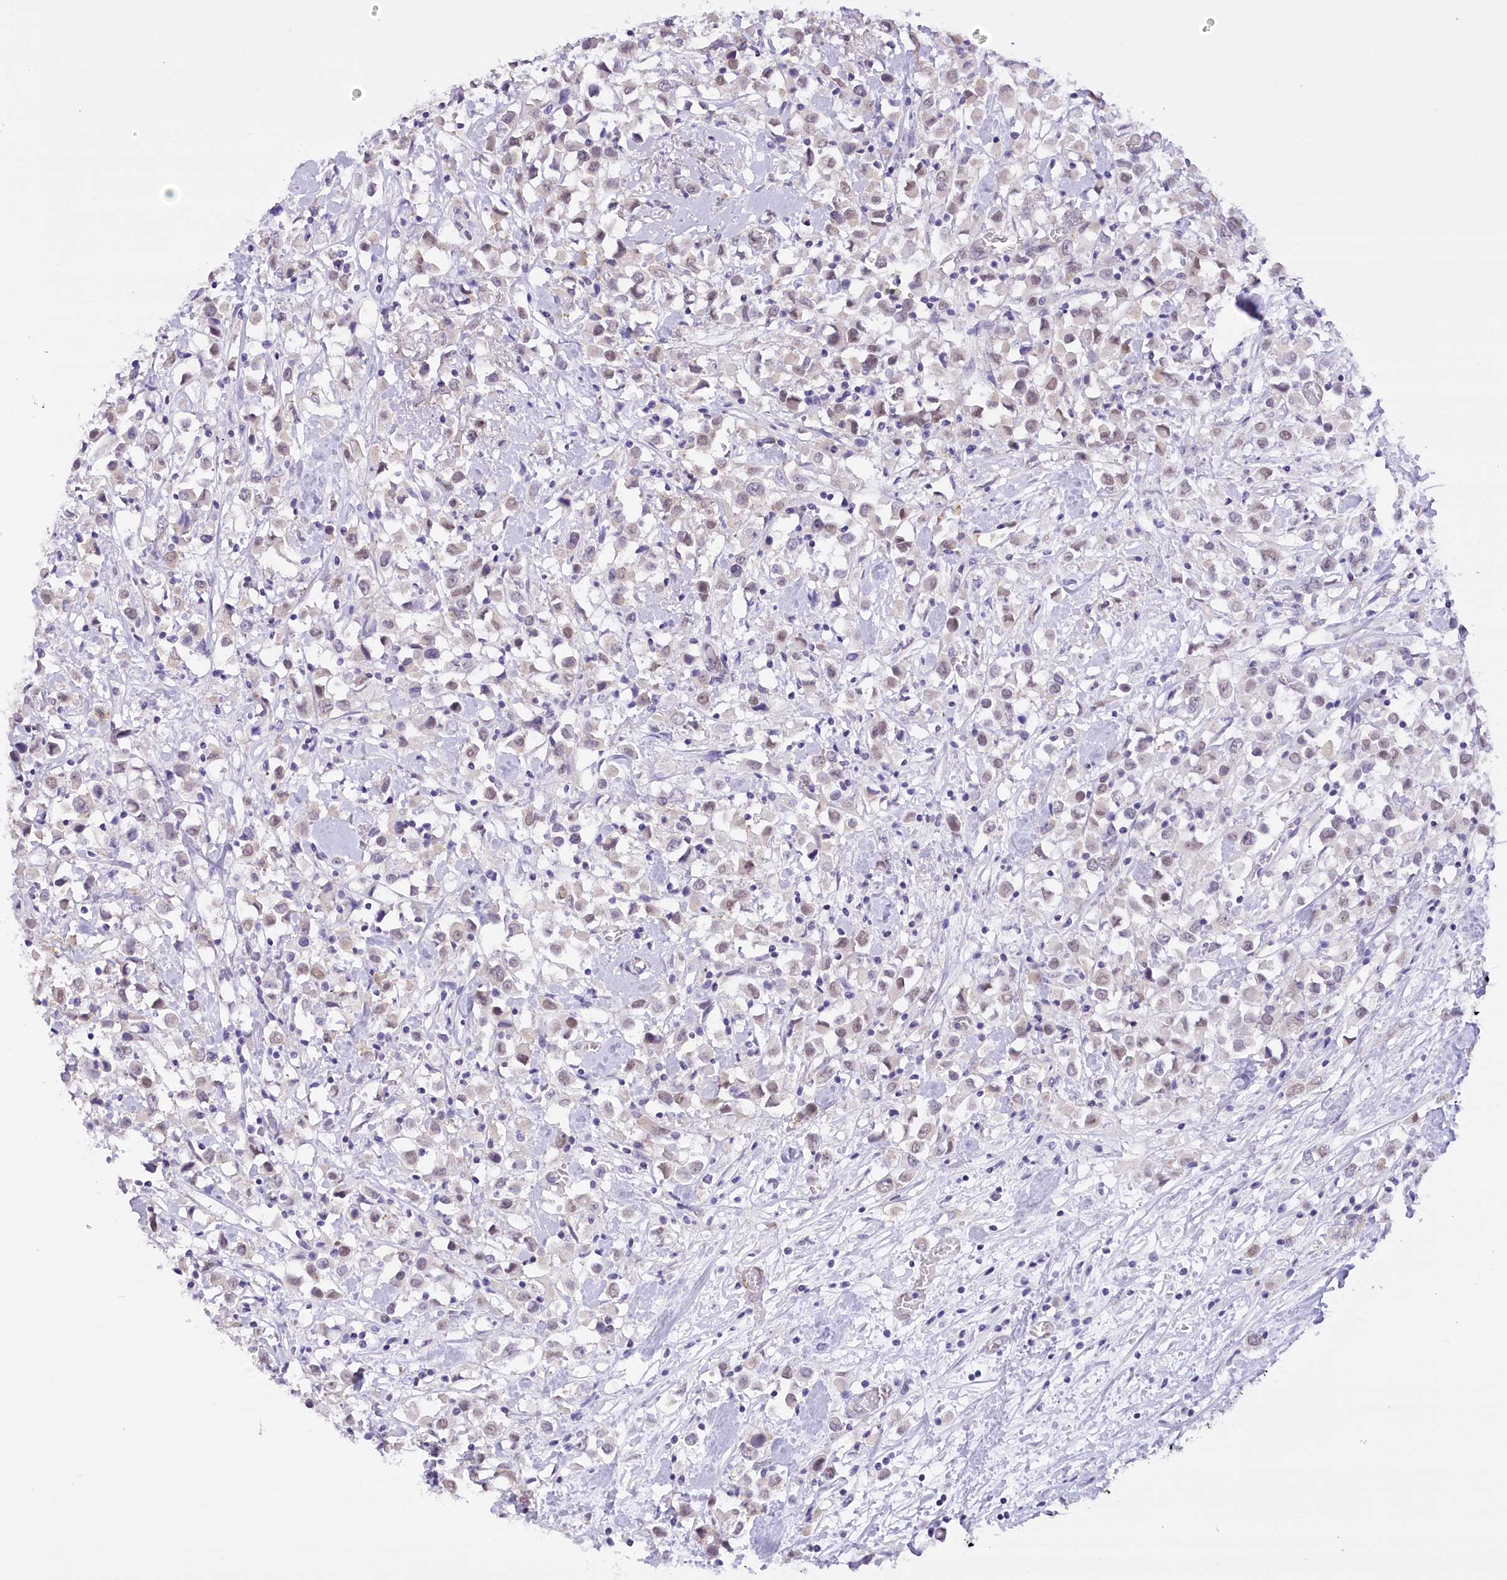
{"staining": {"intensity": "negative", "quantity": "none", "location": "none"}, "tissue": "breast cancer", "cell_type": "Tumor cells", "image_type": "cancer", "snomed": [{"axis": "morphology", "description": "Duct carcinoma"}, {"axis": "topography", "description": "Breast"}], "caption": "An image of human breast cancer is negative for staining in tumor cells. (IHC, brightfield microscopy, high magnification).", "gene": "HNRNPA0", "patient": {"sex": "female", "age": 61}}